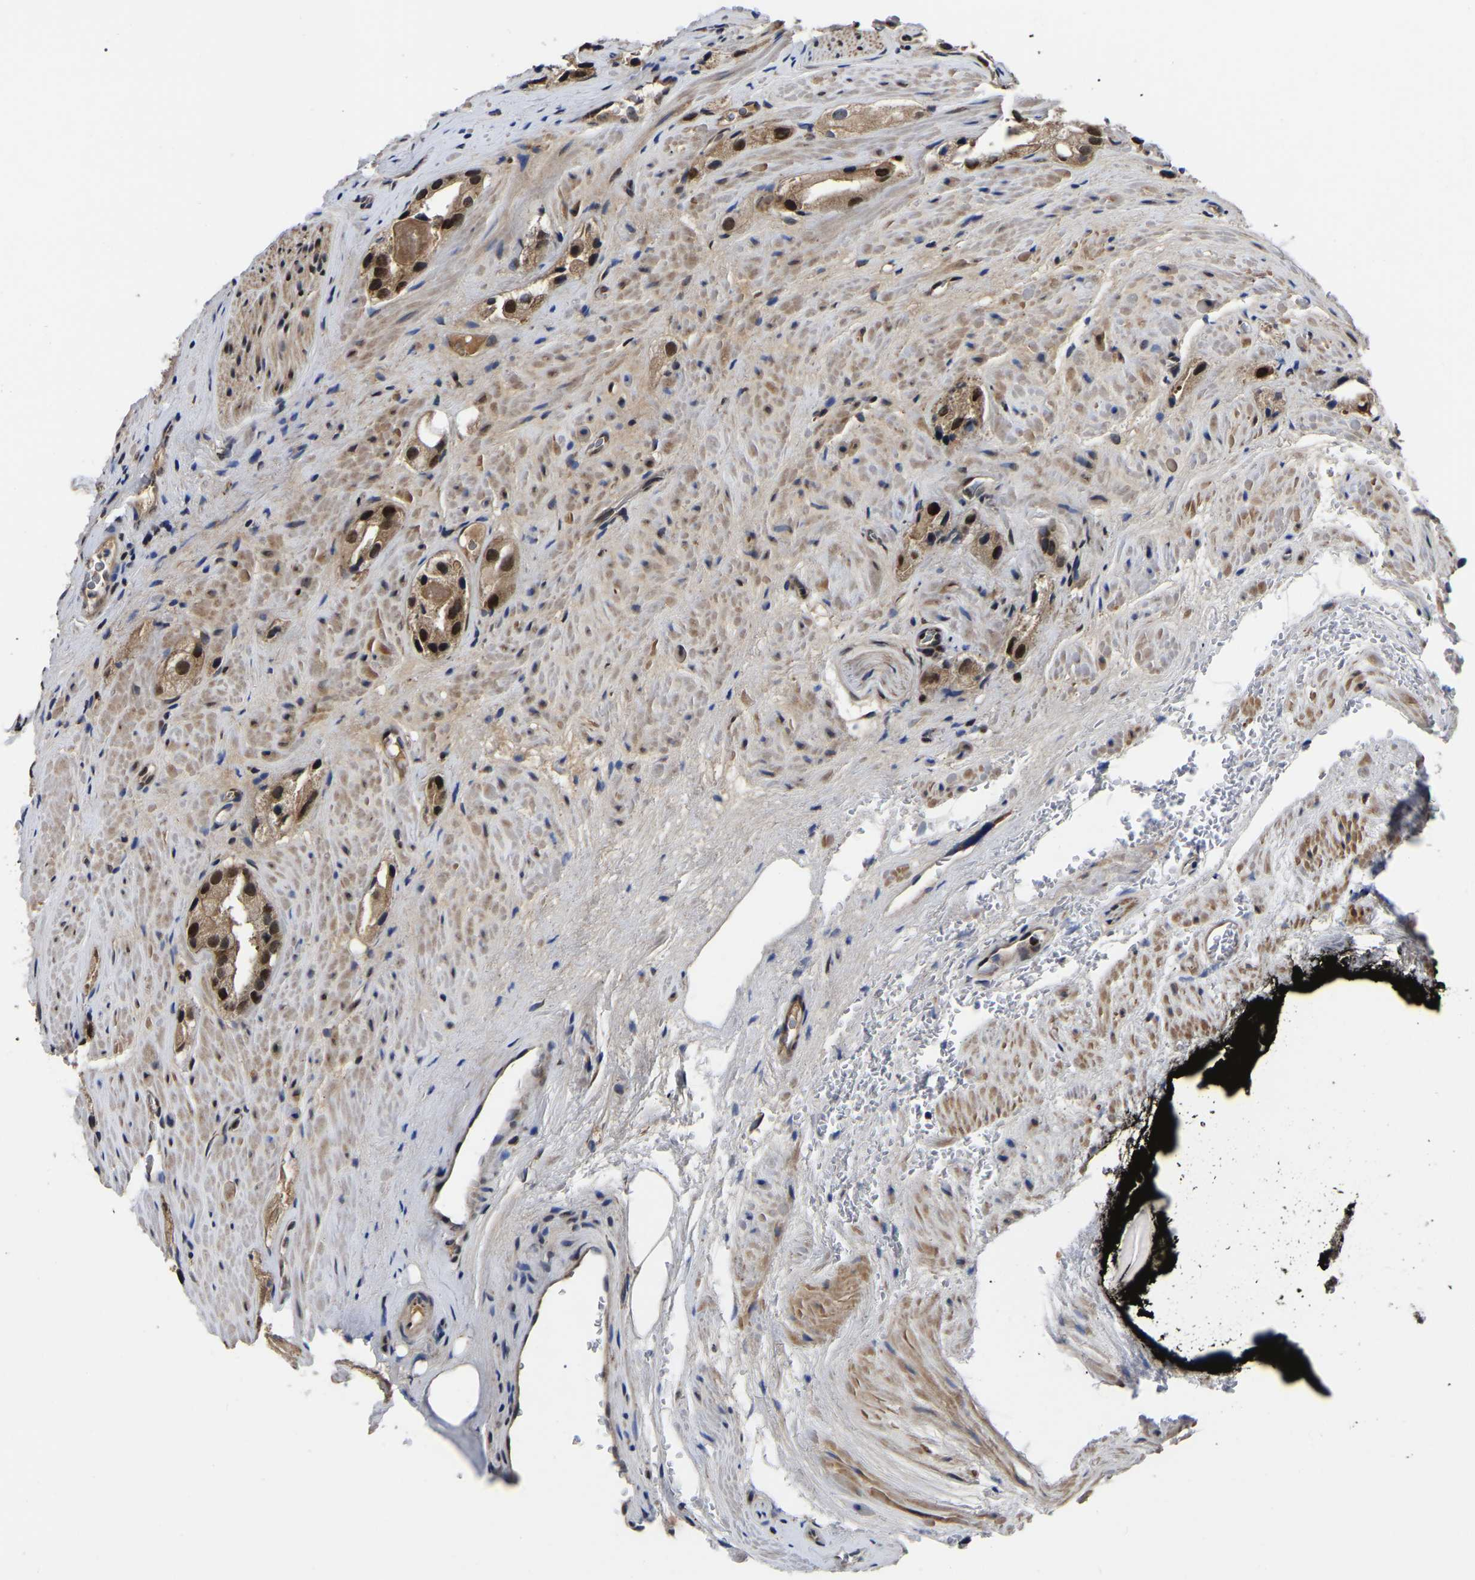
{"staining": {"intensity": "strong", "quantity": ">75%", "location": "cytoplasmic/membranous,nuclear"}, "tissue": "prostate cancer", "cell_type": "Tumor cells", "image_type": "cancer", "snomed": [{"axis": "morphology", "description": "Adenocarcinoma, High grade"}, {"axis": "topography", "description": "Prostate"}], "caption": "IHC of human prostate high-grade adenocarcinoma exhibits high levels of strong cytoplasmic/membranous and nuclear staining in approximately >75% of tumor cells.", "gene": "TRIM35", "patient": {"sex": "male", "age": 63}}